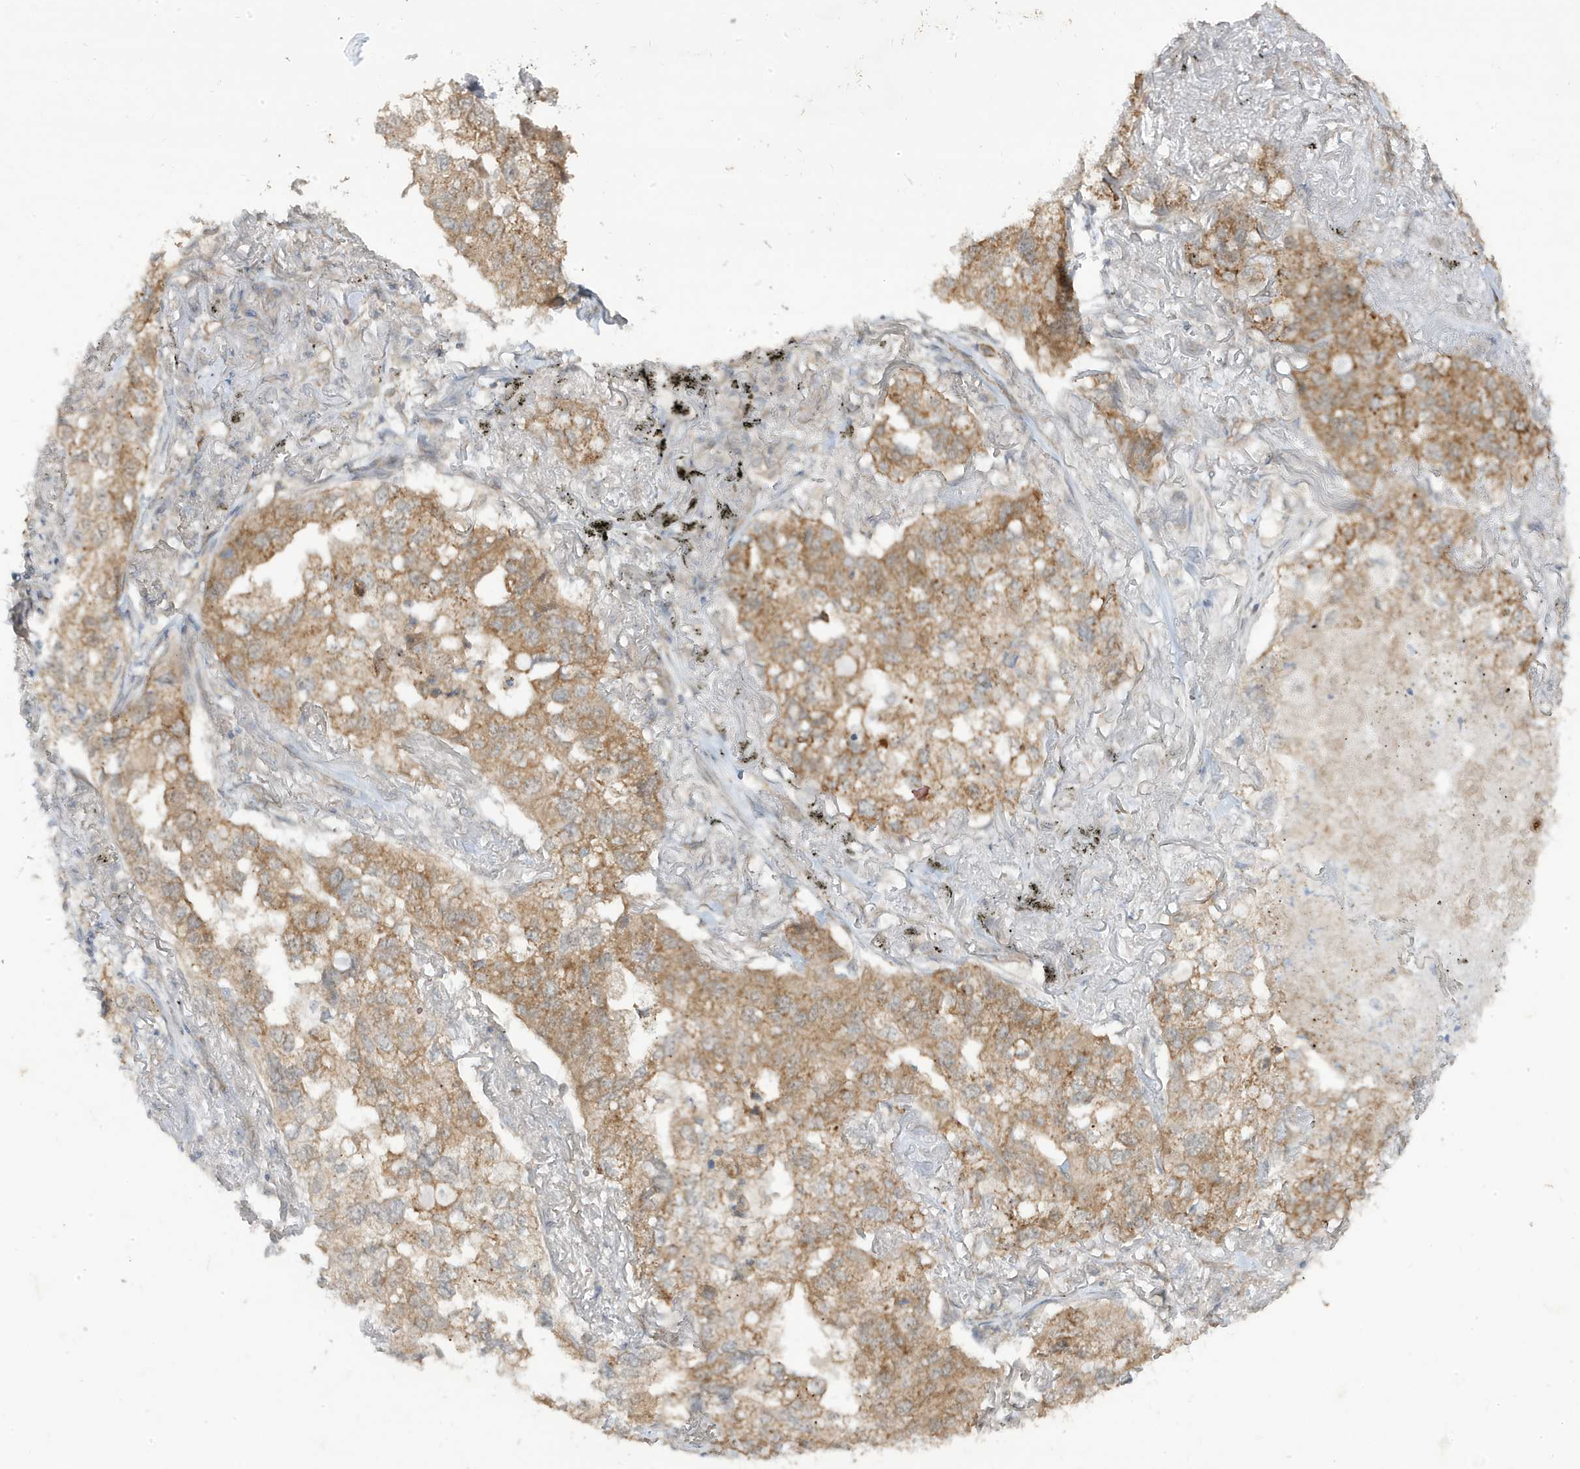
{"staining": {"intensity": "moderate", "quantity": ">75%", "location": "cytoplasmic/membranous"}, "tissue": "lung cancer", "cell_type": "Tumor cells", "image_type": "cancer", "snomed": [{"axis": "morphology", "description": "Adenocarcinoma, NOS"}, {"axis": "topography", "description": "Lung"}], "caption": "Immunohistochemical staining of human lung cancer (adenocarcinoma) exhibits medium levels of moderate cytoplasmic/membranous positivity in approximately >75% of tumor cells.", "gene": "DNAJC12", "patient": {"sex": "male", "age": 65}}